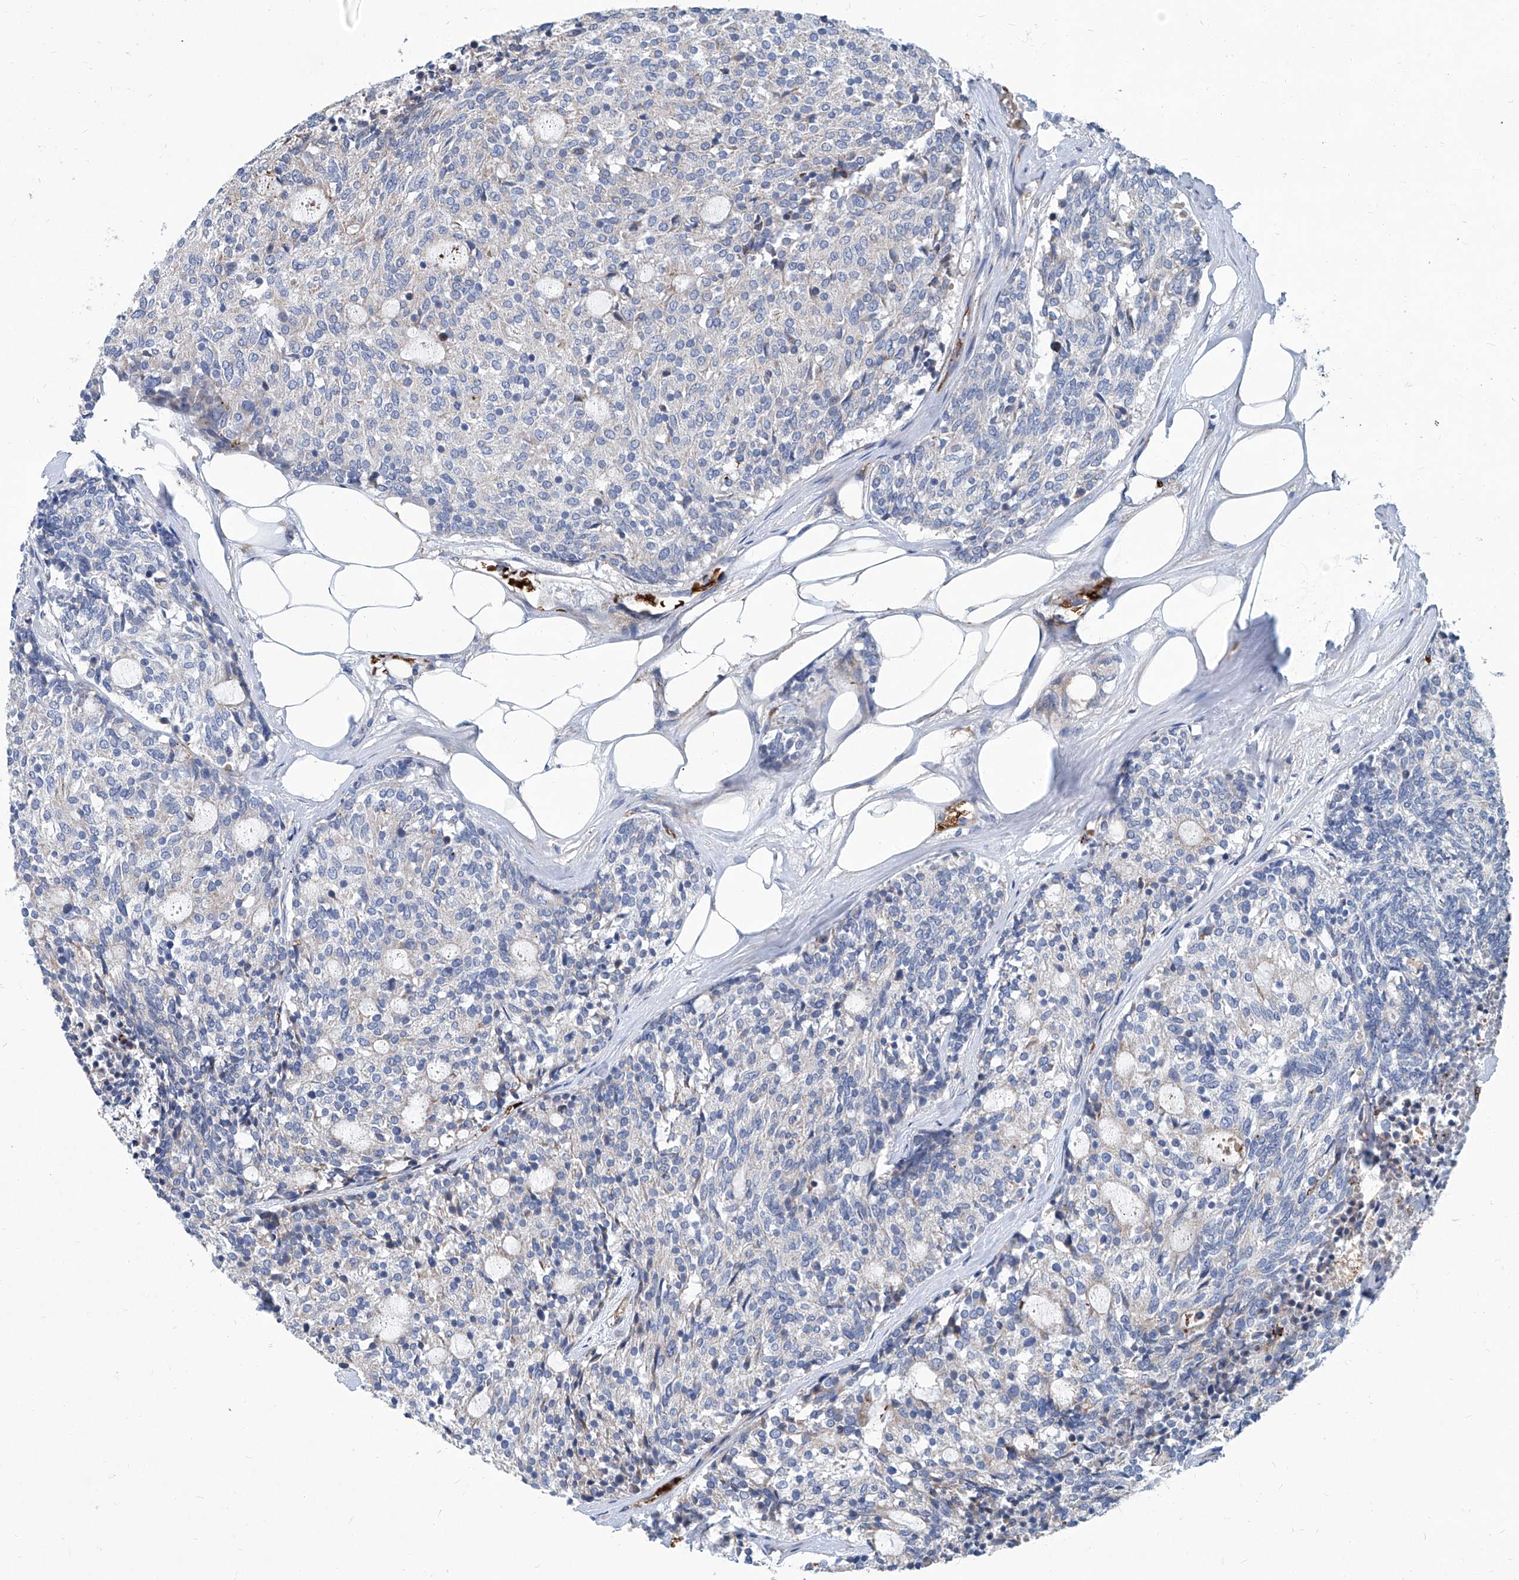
{"staining": {"intensity": "negative", "quantity": "none", "location": "none"}, "tissue": "carcinoid", "cell_type": "Tumor cells", "image_type": "cancer", "snomed": [{"axis": "morphology", "description": "Carcinoid, malignant, NOS"}, {"axis": "topography", "description": "Pancreas"}], "caption": "High power microscopy histopathology image of an immunohistochemistry histopathology image of malignant carcinoid, revealing no significant positivity in tumor cells. (DAB (3,3'-diaminobenzidine) immunohistochemistry with hematoxylin counter stain).", "gene": "FPR2", "patient": {"sex": "female", "age": 54}}